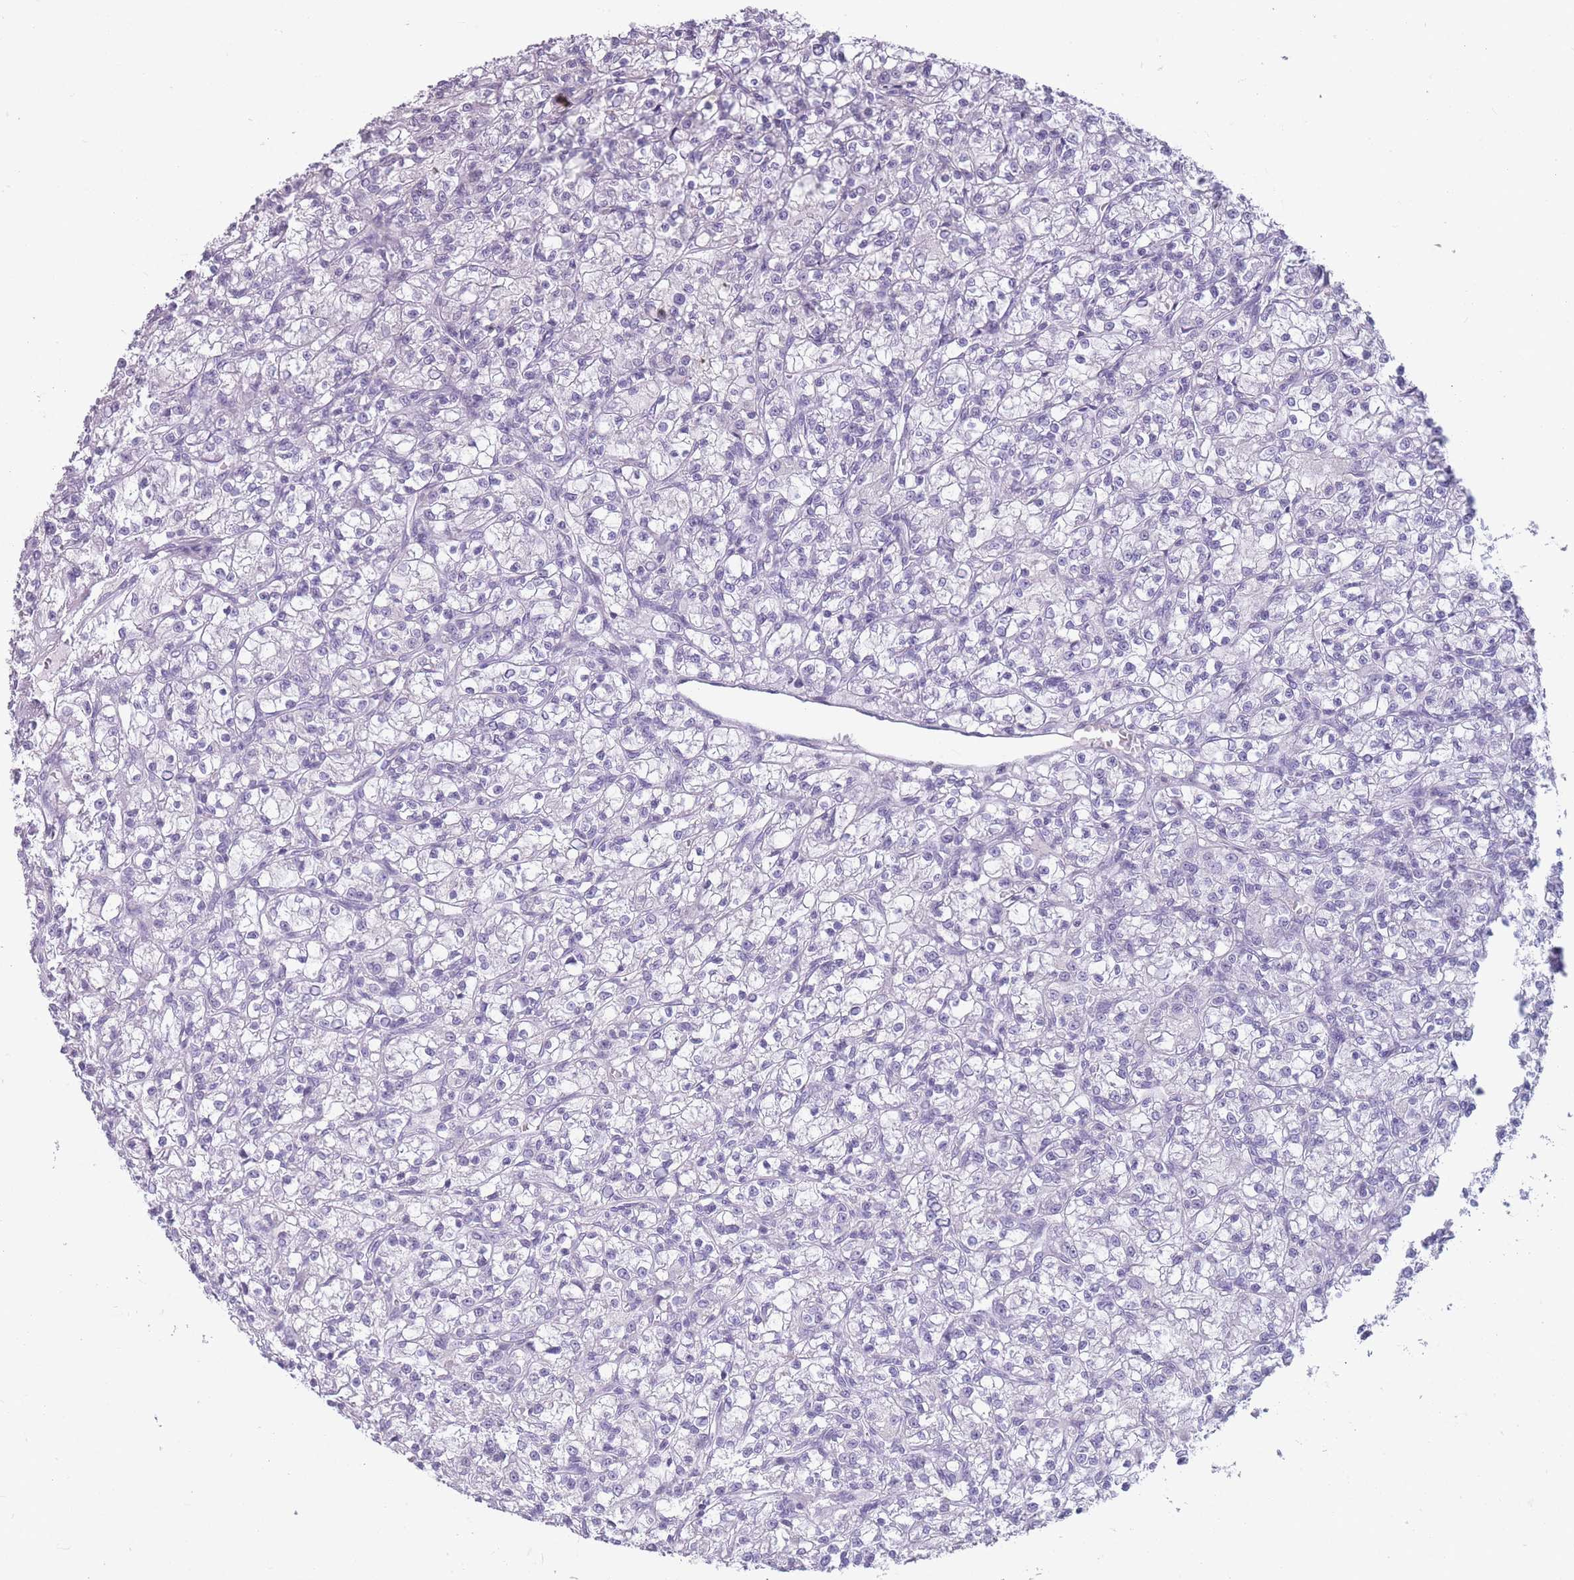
{"staining": {"intensity": "negative", "quantity": "none", "location": "none"}, "tissue": "renal cancer", "cell_type": "Tumor cells", "image_type": "cancer", "snomed": [{"axis": "morphology", "description": "Adenocarcinoma, NOS"}, {"axis": "topography", "description": "Kidney"}], "caption": "Renal cancer was stained to show a protein in brown. There is no significant staining in tumor cells.", "gene": "CCNO", "patient": {"sex": "female", "age": 59}}